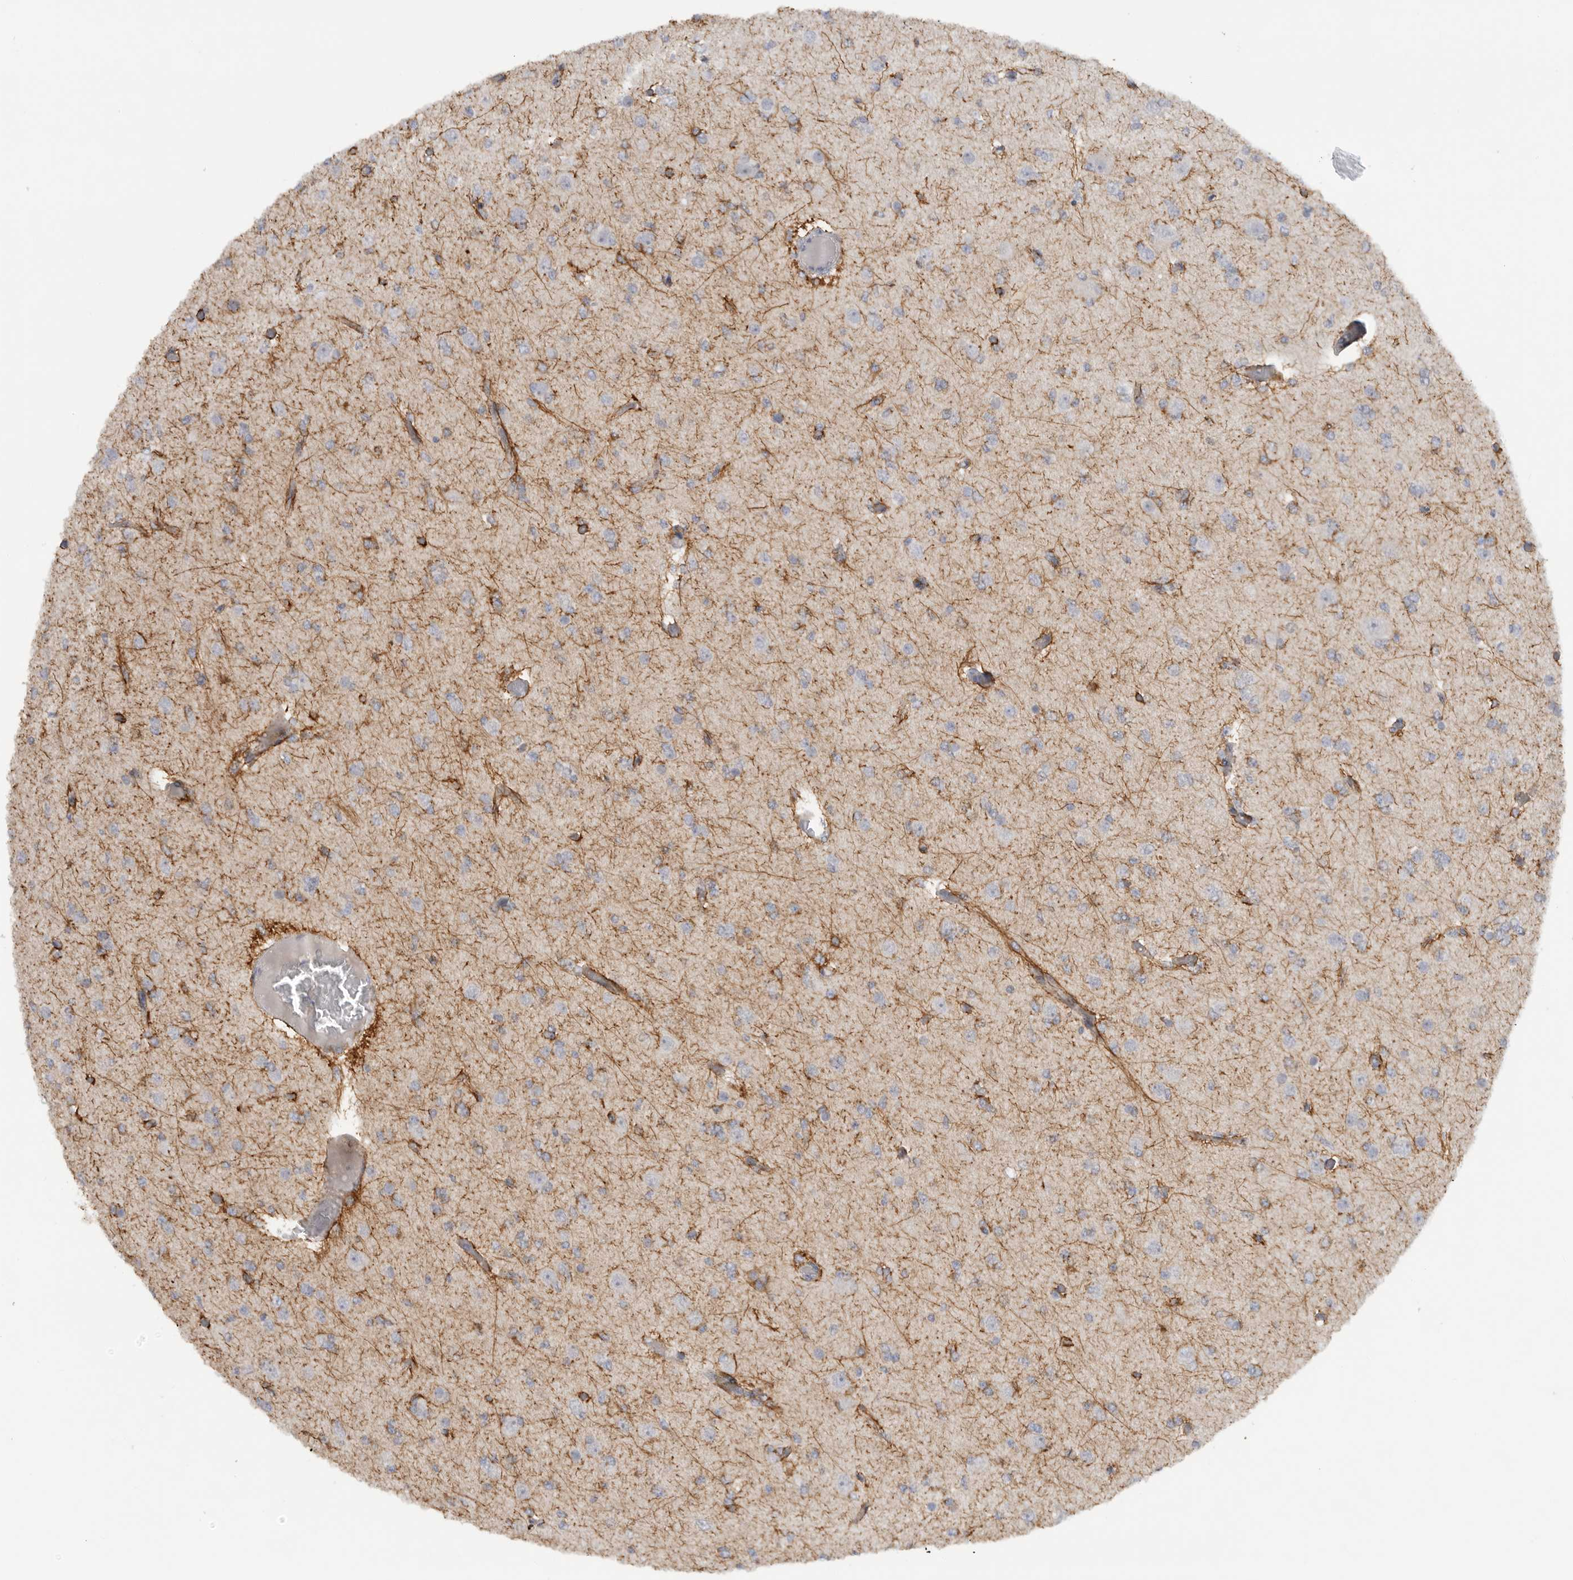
{"staining": {"intensity": "negative", "quantity": "none", "location": "none"}, "tissue": "glioma", "cell_type": "Tumor cells", "image_type": "cancer", "snomed": [{"axis": "morphology", "description": "Glioma, malignant, Low grade"}, {"axis": "topography", "description": "Brain"}], "caption": "Tumor cells are negative for protein expression in human glioma.", "gene": "DYRK2", "patient": {"sex": "female", "age": 22}}